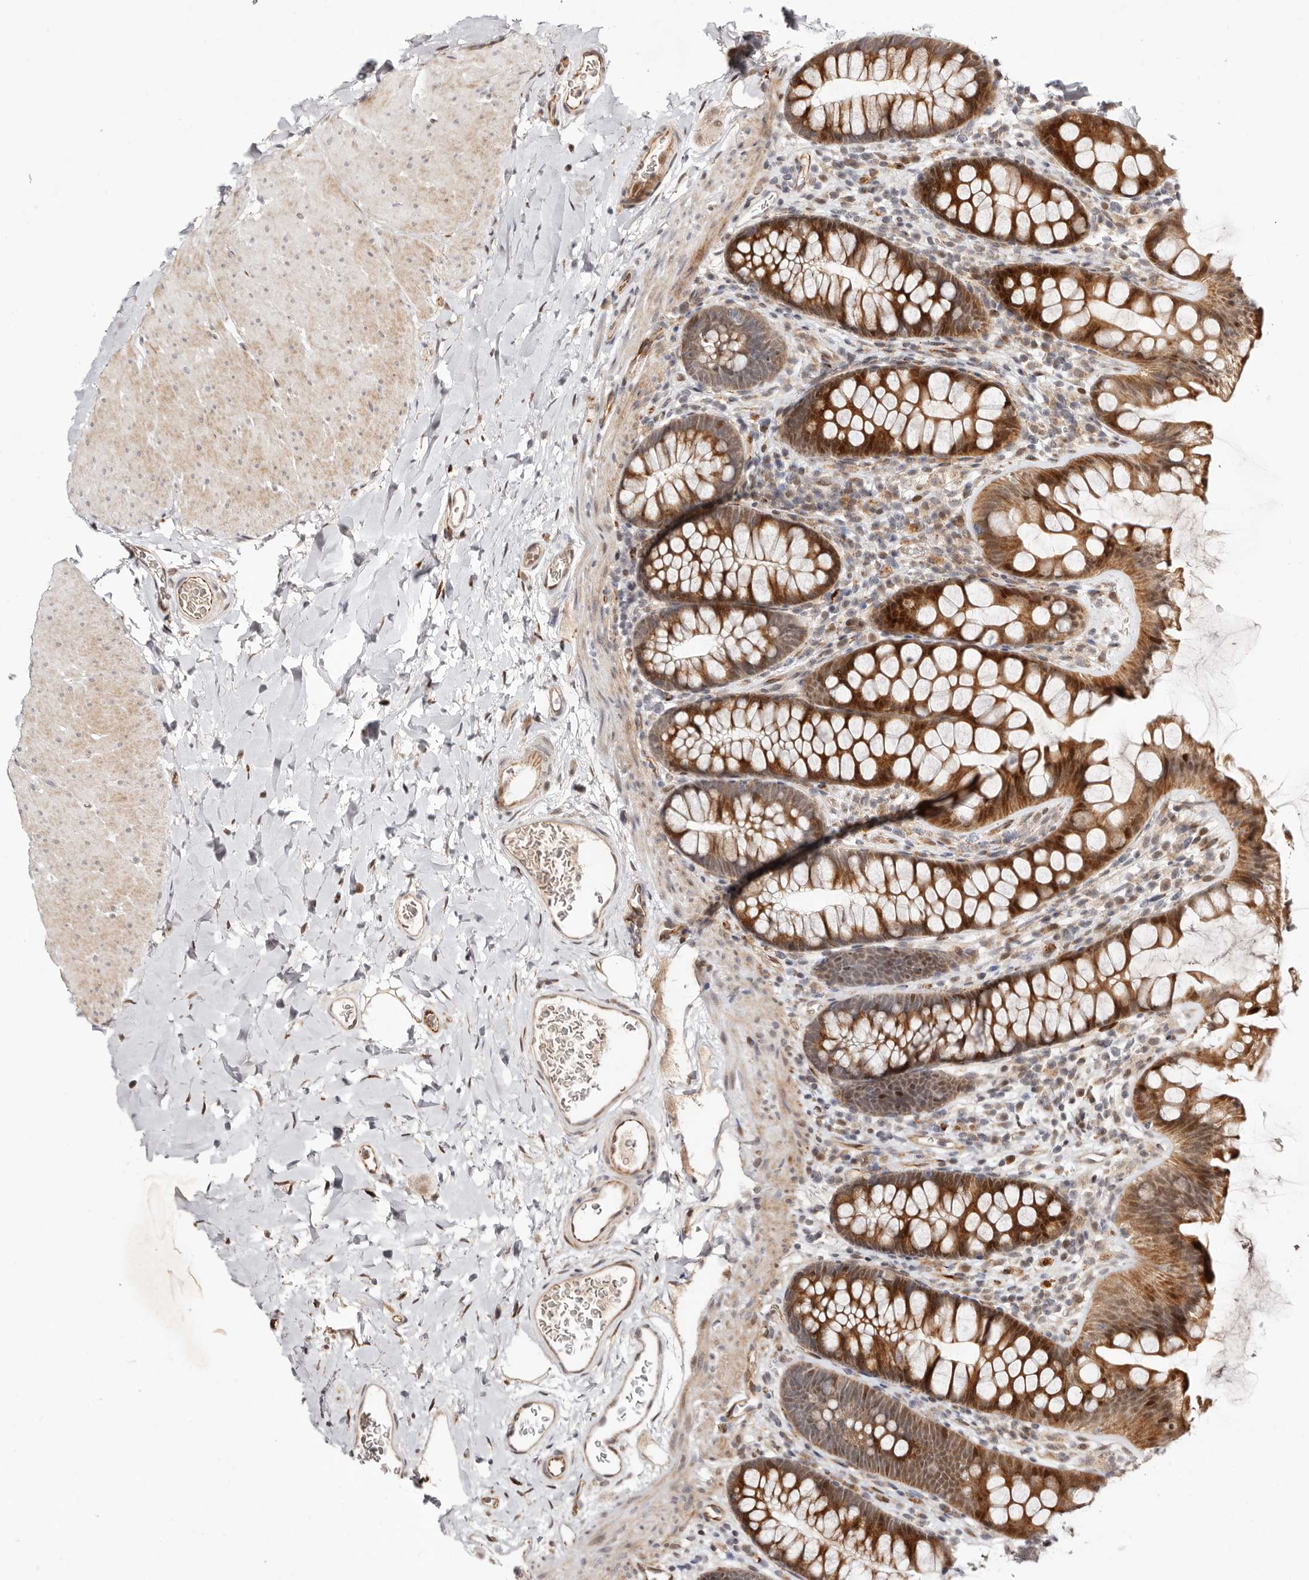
{"staining": {"intensity": "moderate", "quantity": ">75%", "location": "cytoplasmic/membranous"}, "tissue": "colon", "cell_type": "Endothelial cells", "image_type": "normal", "snomed": [{"axis": "morphology", "description": "Normal tissue, NOS"}, {"axis": "topography", "description": "Colon"}], "caption": "Unremarkable colon shows moderate cytoplasmic/membranous positivity in approximately >75% of endothelial cells, visualized by immunohistochemistry.", "gene": "BCL2L15", "patient": {"sex": "female", "age": 62}}